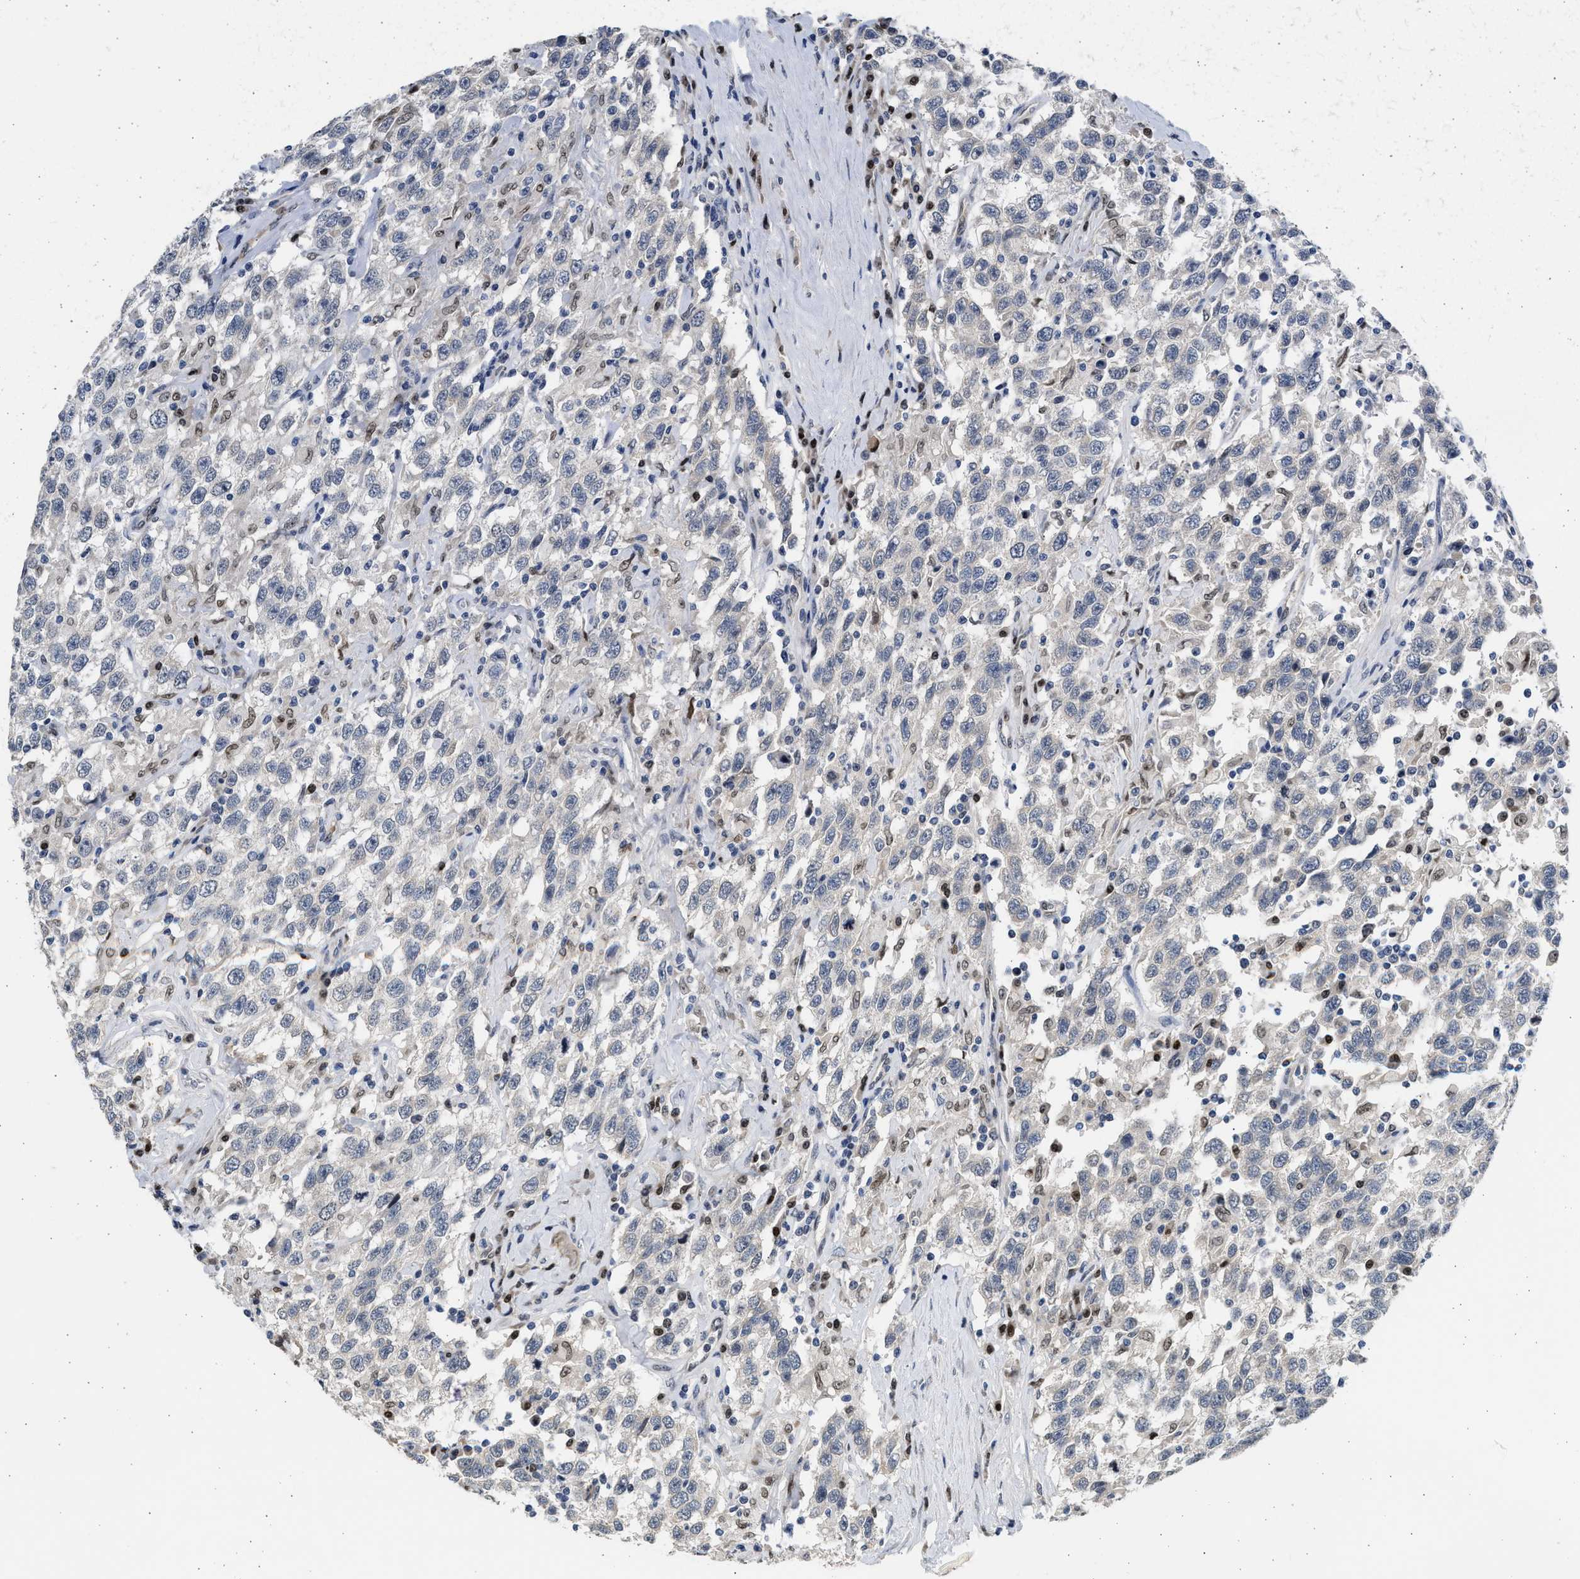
{"staining": {"intensity": "negative", "quantity": "none", "location": "none"}, "tissue": "testis cancer", "cell_type": "Tumor cells", "image_type": "cancer", "snomed": [{"axis": "morphology", "description": "Seminoma, NOS"}, {"axis": "topography", "description": "Testis"}], "caption": "Immunohistochemistry (IHC) of testis cancer exhibits no staining in tumor cells.", "gene": "HMGN3", "patient": {"sex": "male", "age": 41}}